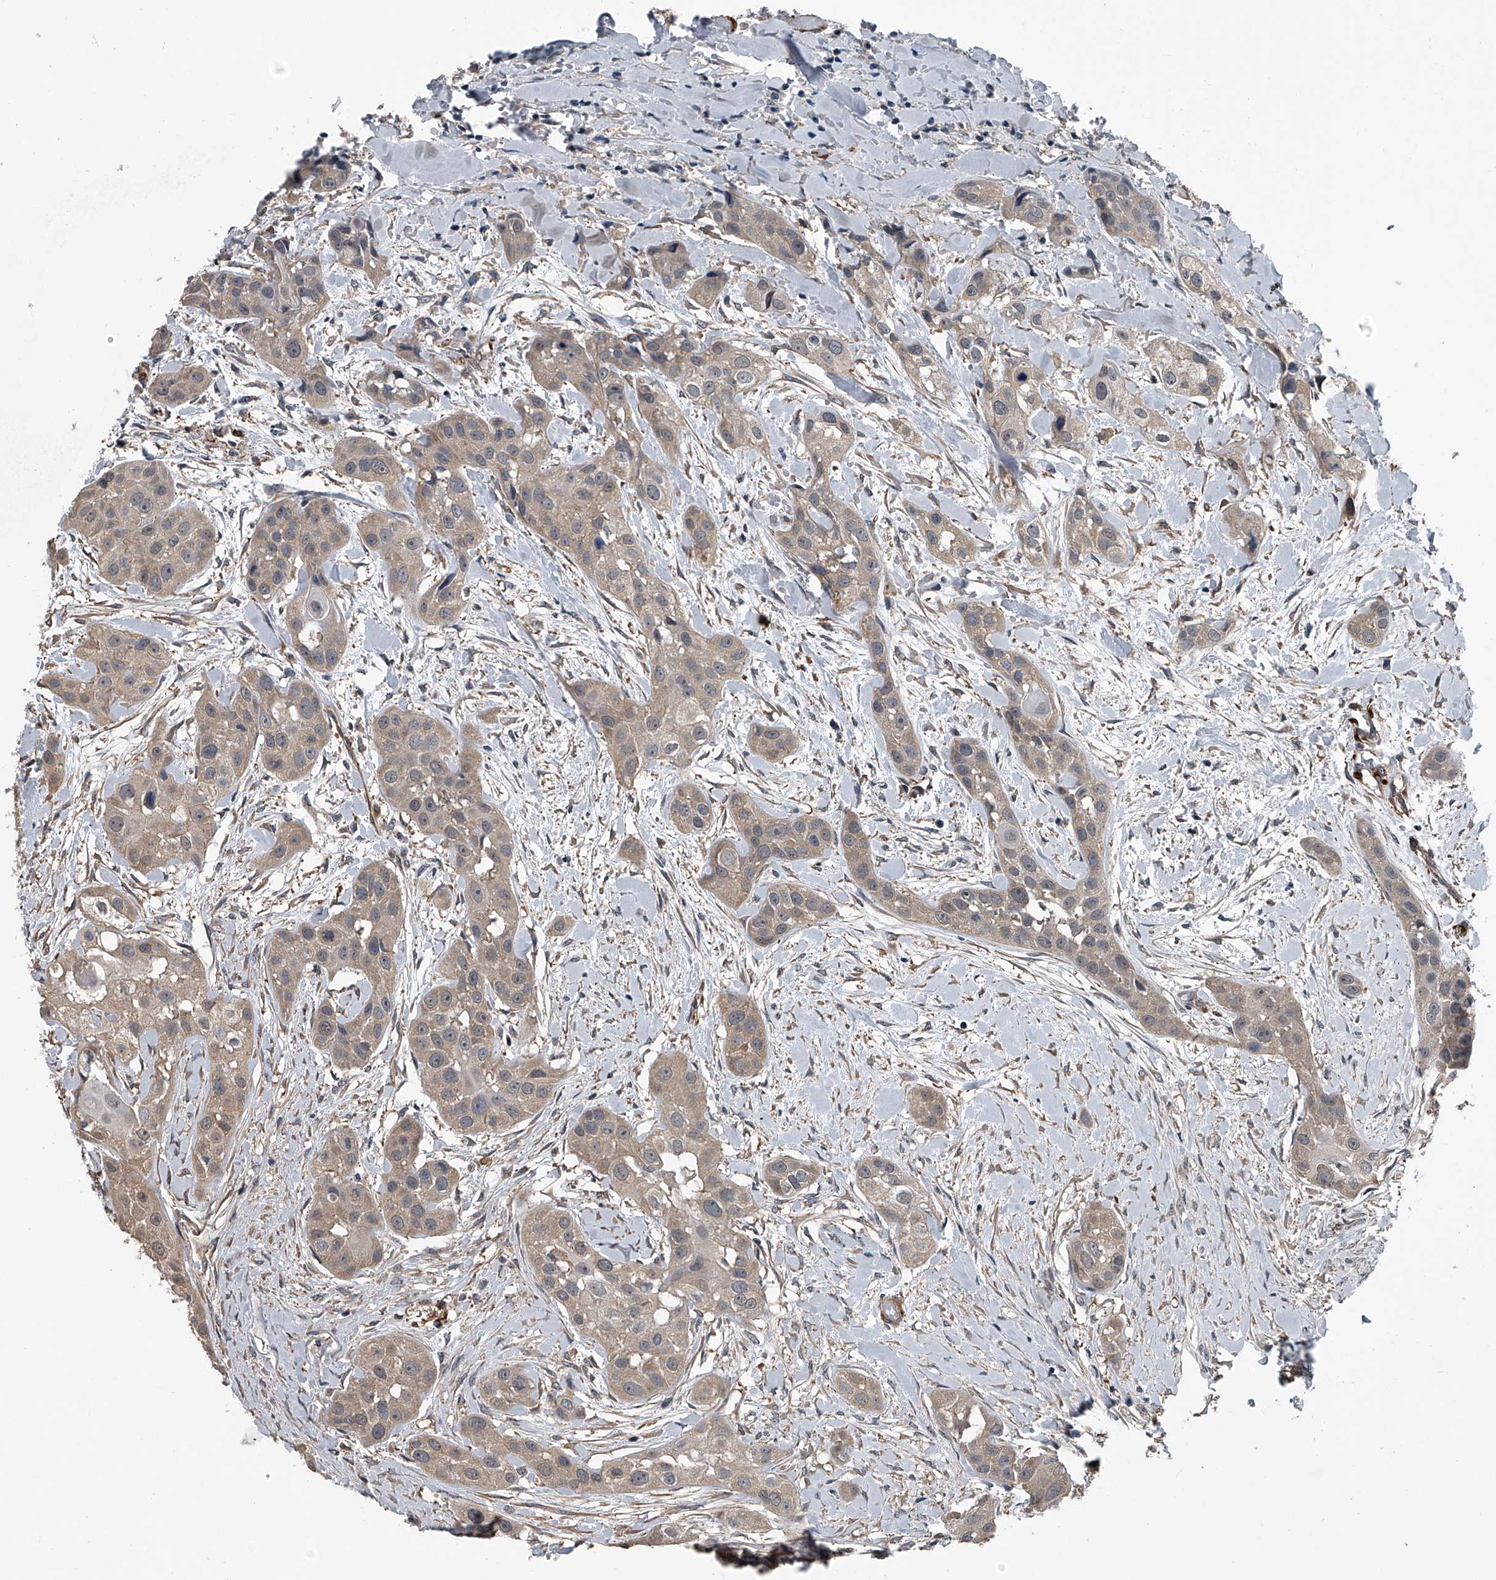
{"staining": {"intensity": "weak", "quantity": "25%-75%", "location": "cytoplasmic/membranous"}, "tissue": "head and neck cancer", "cell_type": "Tumor cells", "image_type": "cancer", "snomed": [{"axis": "morphology", "description": "Normal tissue, NOS"}, {"axis": "morphology", "description": "Squamous cell carcinoma, NOS"}, {"axis": "topography", "description": "Skeletal muscle"}, {"axis": "topography", "description": "Head-Neck"}], "caption": "Squamous cell carcinoma (head and neck) stained with immunohistochemistry shows weak cytoplasmic/membranous staining in about 25%-75% of tumor cells.", "gene": "LDLRAD2", "patient": {"sex": "male", "age": 51}}